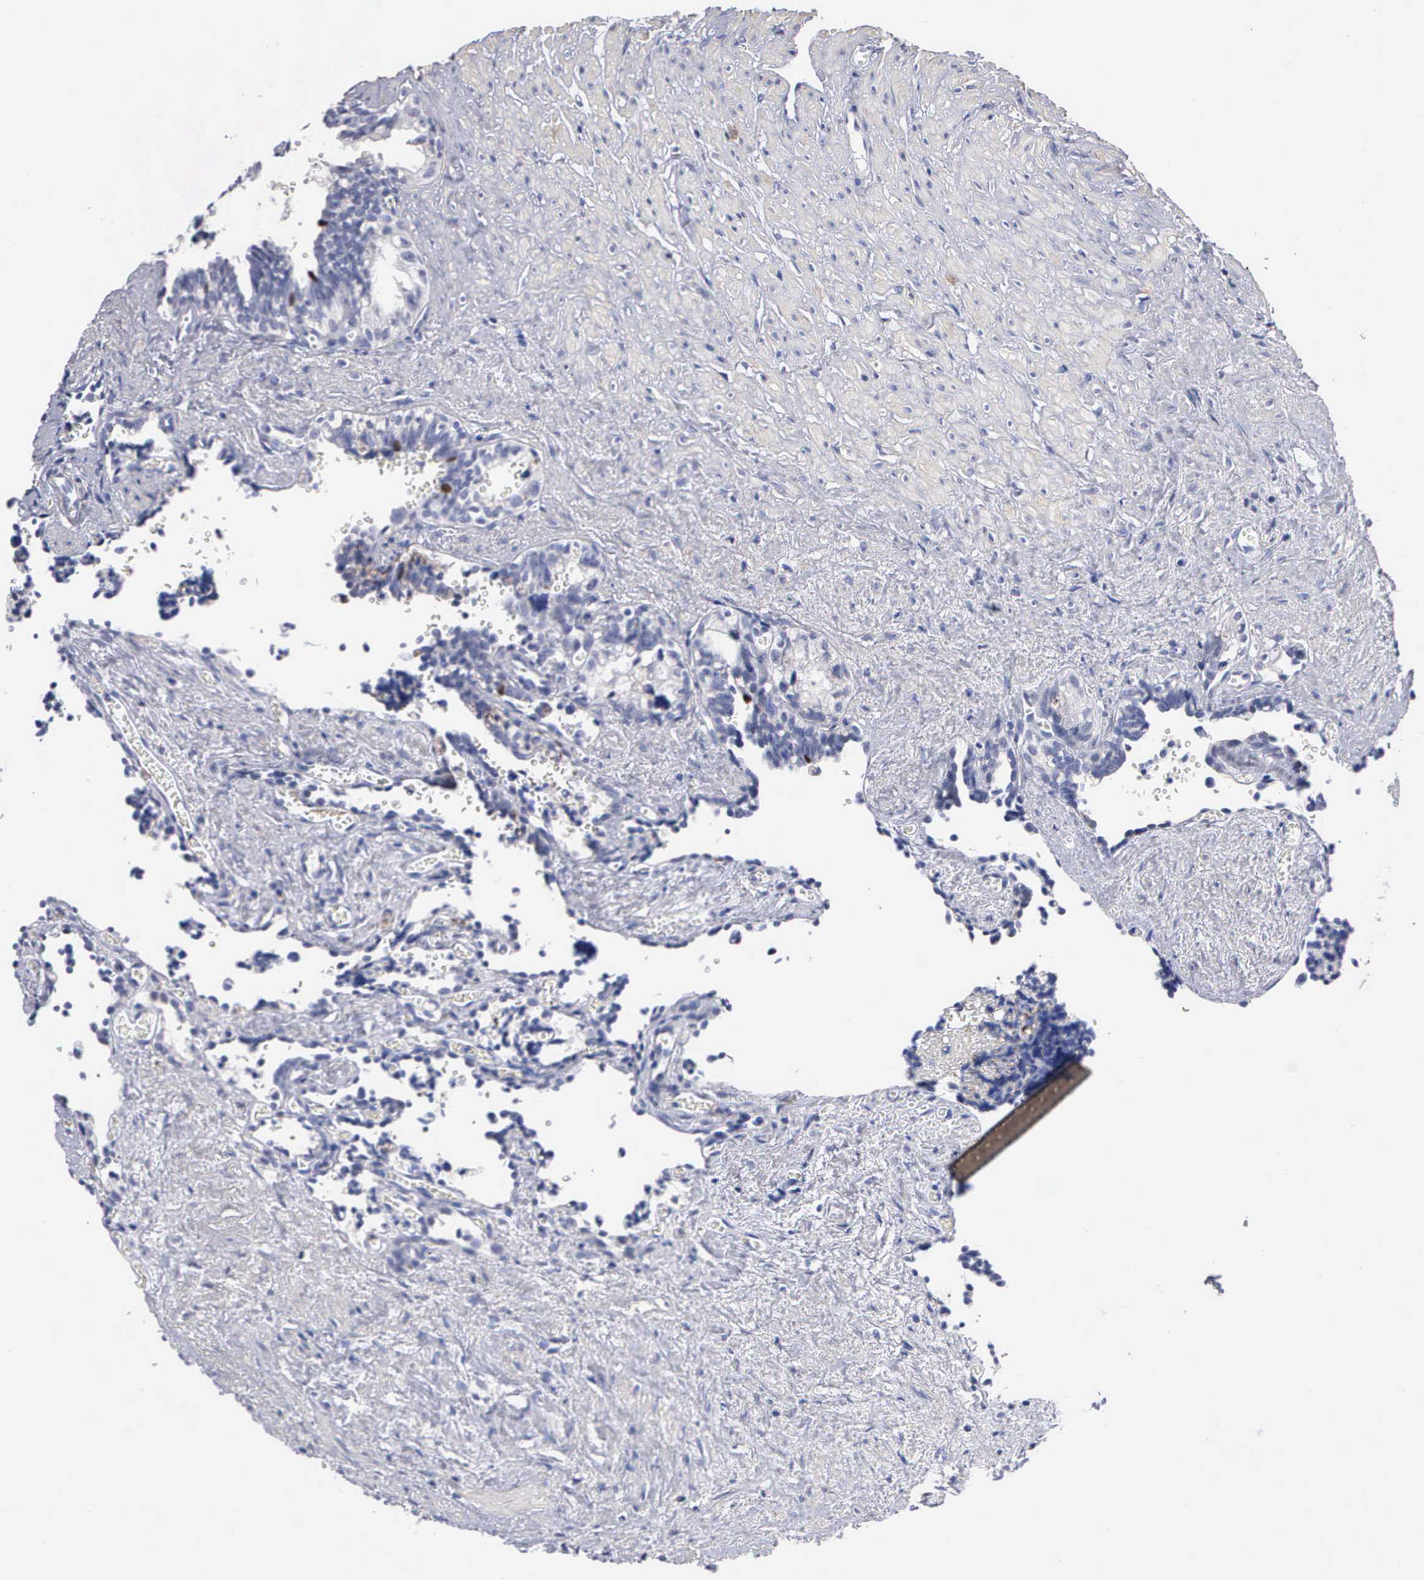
{"staining": {"intensity": "moderate", "quantity": "<25%", "location": "nuclear"}, "tissue": "seminal vesicle", "cell_type": "Glandular cells", "image_type": "normal", "snomed": [{"axis": "morphology", "description": "Normal tissue, NOS"}, {"axis": "topography", "description": "Seminal veicle"}], "caption": "DAB (3,3'-diaminobenzidine) immunohistochemical staining of normal human seminal vesicle shows moderate nuclear protein positivity in about <25% of glandular cells. Using DAB (brown) and hematoxylin (blue) stains, captured at high magnification using brightfield microscopy.", "gene": "ELFN2", "patient": {"sex": "male", "age": 60}}